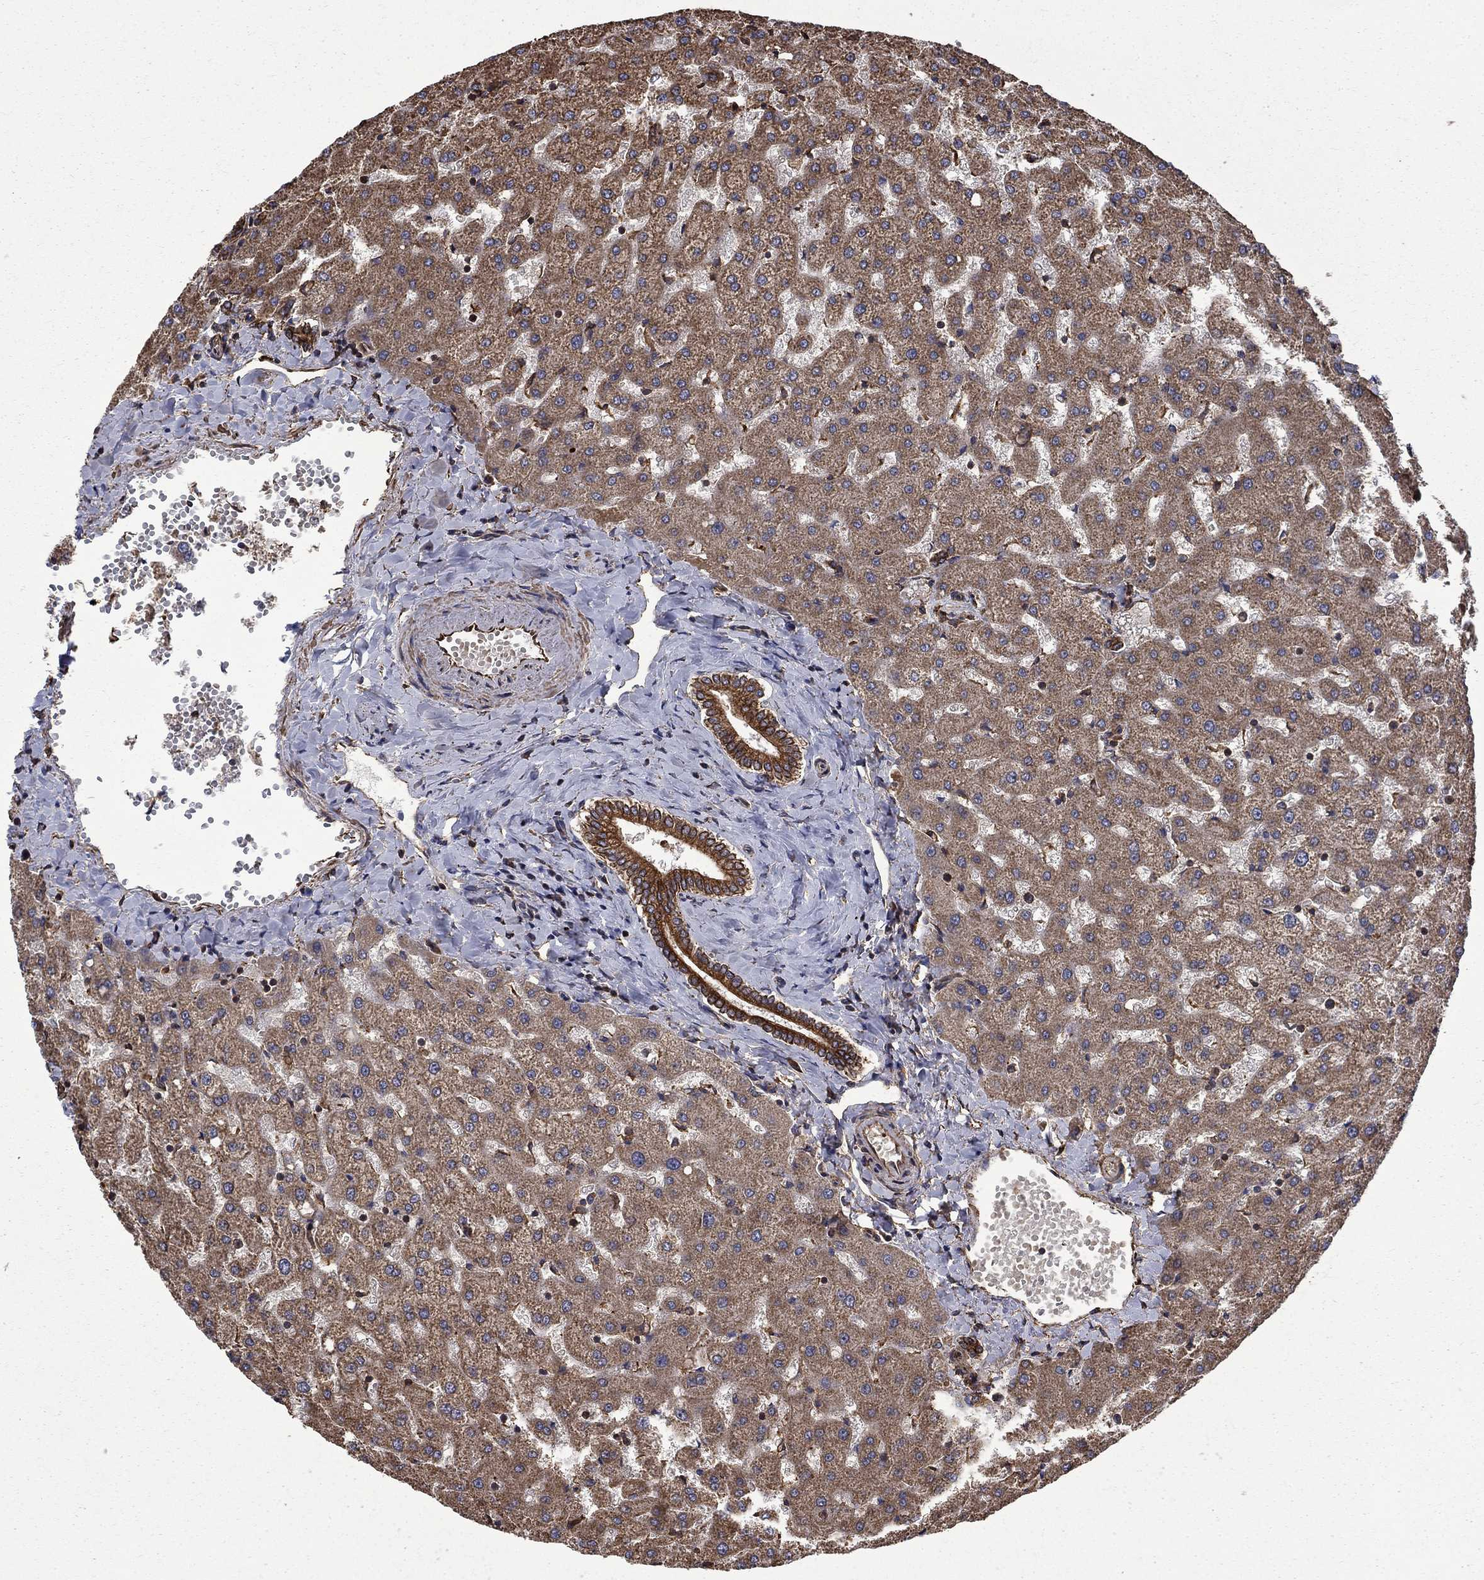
{"staining": {"intensity": "strong", "quantity": ">75%", "location": "cytoplasmic/membranous"}, "tissue": "liver", "cell_type": "Cholangiocytes", "image_type": "normal", "snomed": [{"axis": "morphology", "description": "Normal tissue, NOS"}, {"axis": "topography", "description": "Liver"}], "caption": "Immunohistochemical staining of unremarkable liver displays >75% levels of strong cytoplasmic/membranous protein staining in approximately >75% of cholangiocytes.", "gene": "CUTC", "patient": {"sex": "female", "age": 50}}